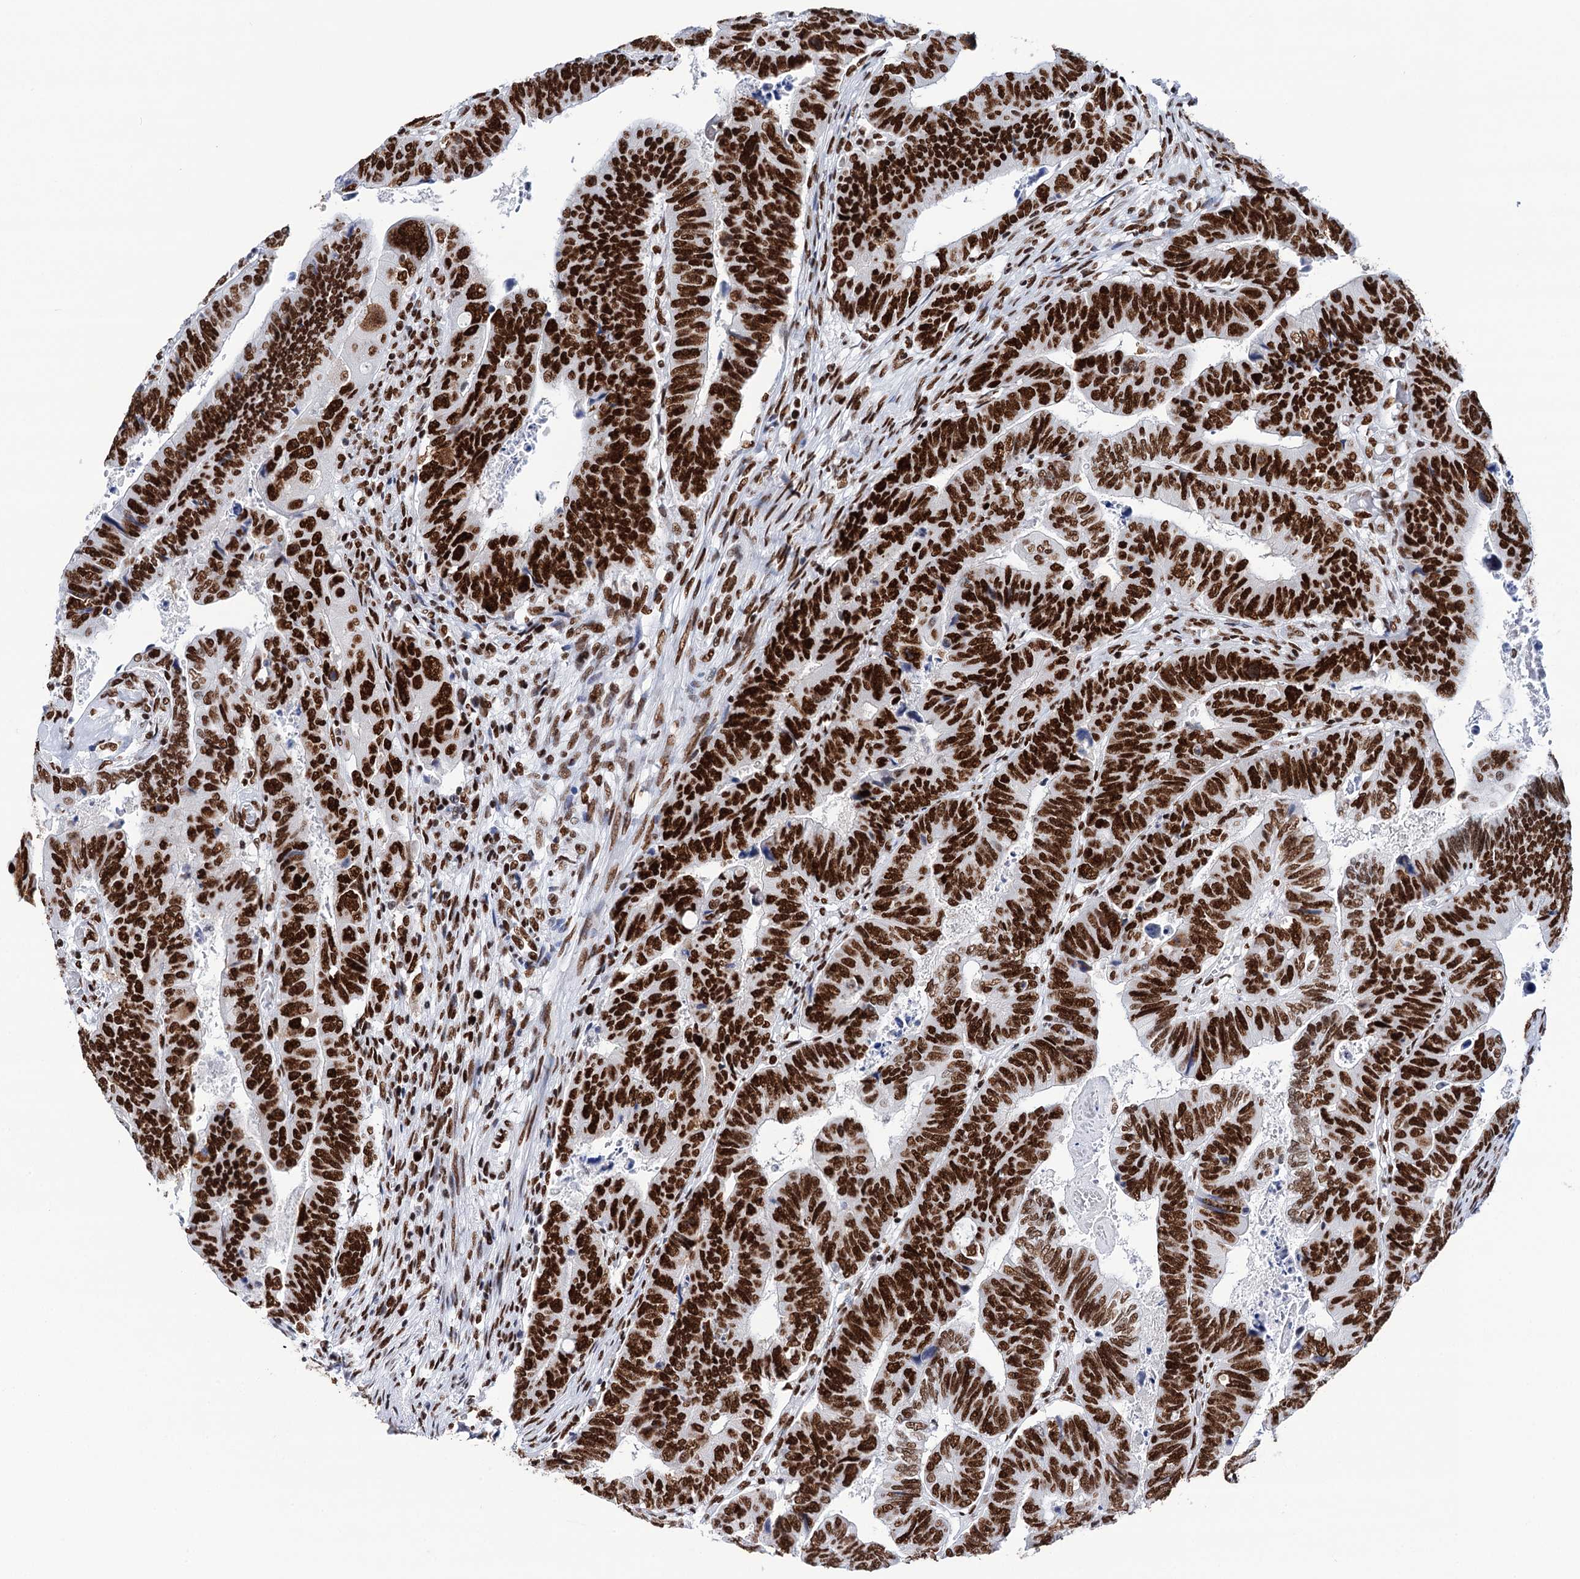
{"staining": {"intensity": "strong", "quantity": ">75%", "location": "nuclear"}, "tissue": "colorectal cancer", "cell_type": "Tumor cells", "image_type": "cancer", "snomed": [{"axis": "morphology", "description": "Normal tissue, NOS"}, {"axis": "morphology", "description": "Adenocarcinoma, NOS"}, {"axis": "topography", "description": "Rectum"}], "caption": "Protein expression analysis of human colorectal adenocarcinoma reveals strong nuclear expression in approximately >75% of tumor cells. (Brightfield microscopy of DAB IHC at high magnification).", "gene": "MATR3", "patient": {"sex": "female", "age": 65}}